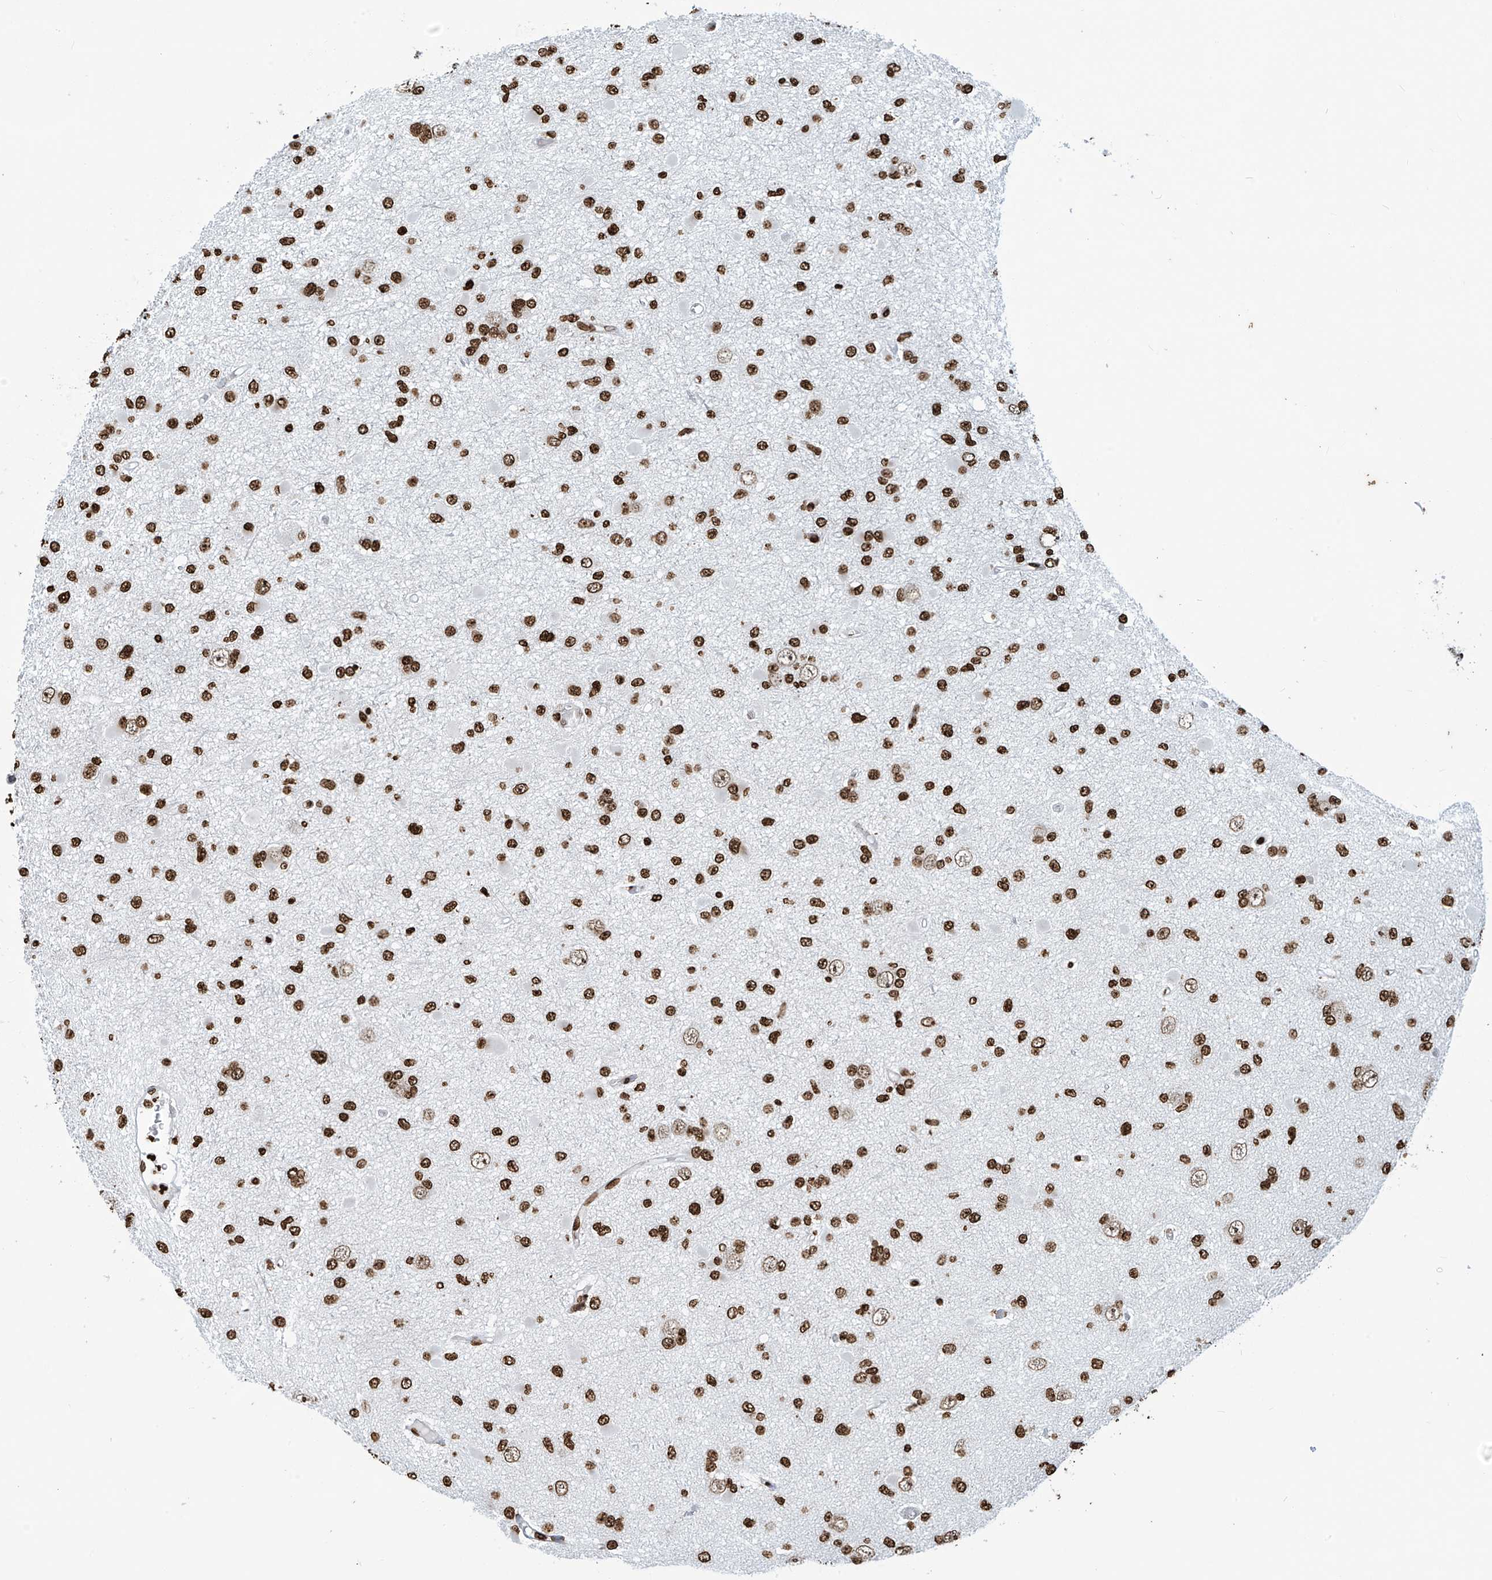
{"staining": {"intensity": "strong", "quantity": ">75%", "location": "nuclear"}, "tissue": "glioma", "cell_type": "Tumor cells", "image_type": "cancer", "snomed": [{"axis": "morphology", "description": "Glioma, malignant, Low grade"}, {"axis": "topography", "description": "Brain"}], "caption": "Malignant glioma (low-grade) tissue exhibits strong nuclear positivity in about >75% of tumor cells The staining was performed using DAB (3,3'-diaminobenzidine) to visualize the protein expression in brown, while the nuclei were stained in blue with hematoxylin (Magnification: 20x).", "gene": "DPPA2", "patient": {"sex": "female", "age": 22}}